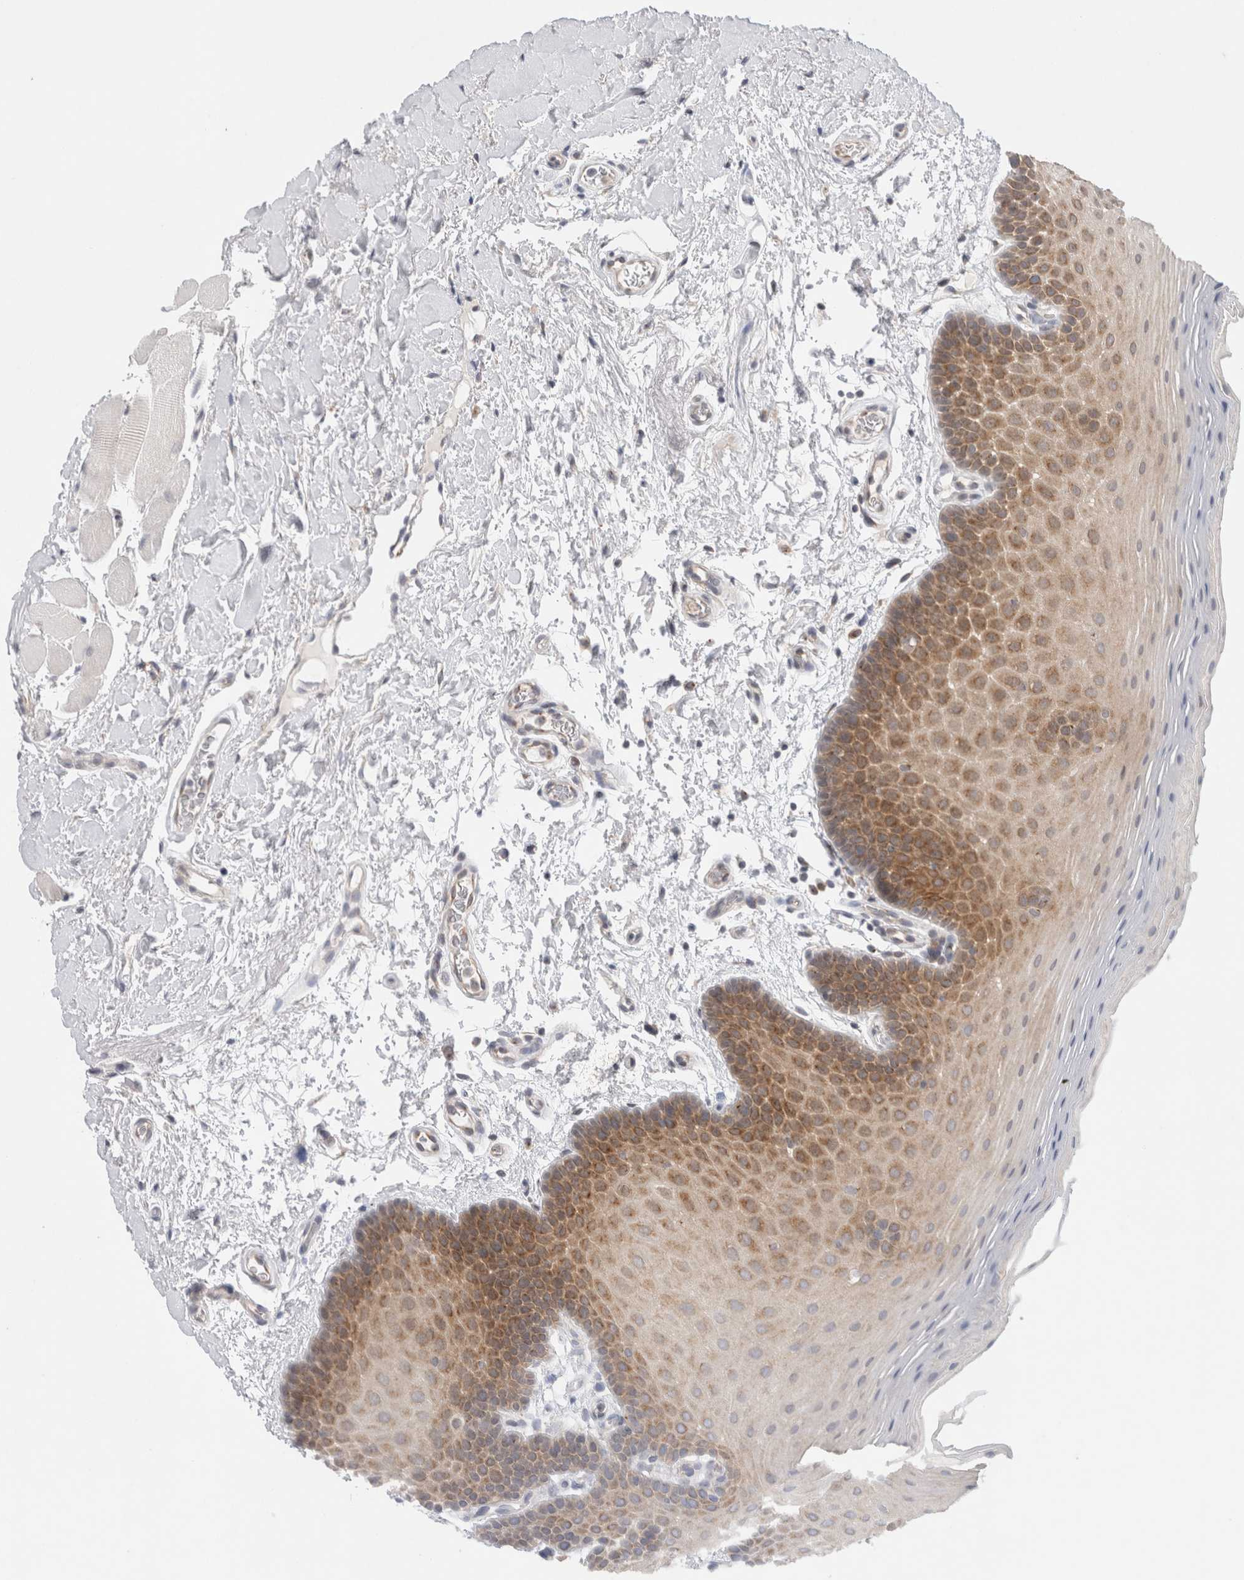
{"staining": {"intensity": "moderate", "quantity": "25%-75%", "location": "cytoplasmic/membranous"}, "tissue": "oral mucosa", "cell_type": "Squamous epithelial cells", "image_type": "normal", "snomed": [{"axis": "morphology", "description": "Normal tissue, NOS"}, {"axis": "topography", "description": "Oral tissue"}], "caption": "The immunohistochemical stain highlights moderate cytoplasmic/membranous positivity in squamous epithelial cells of normal oral mucosa. Using DAB (brown) and hematoxylin (blue) stains, captured at high magnification using brightfield microscopy.", "gene": "BICD2", "patient": {"sex": "male", "age": 62}}